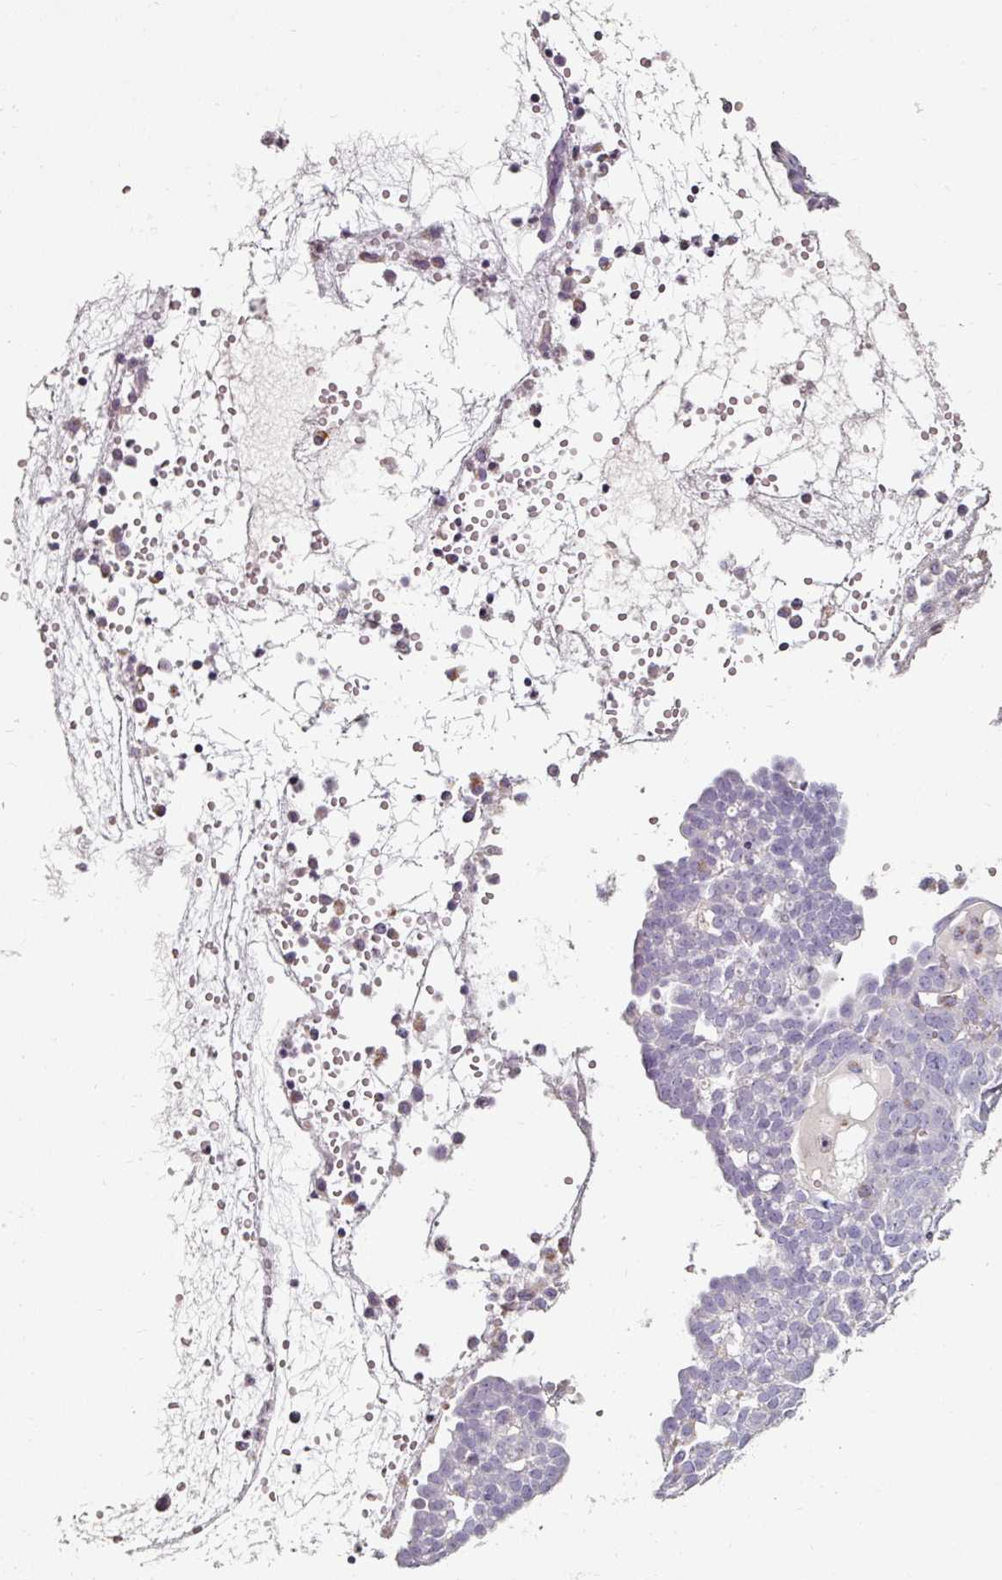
{"staining": {"intensity": "negative", "quantity": "none", "location": "none"}, "tissue": "ovarian cancer", "cell_type": "Tumor cells", "image_type": "cancer", "snomed": [{"axis": "morphology", "description": "Cystadenocarcinoma, serous, NOS"}, {"axis": "topography", "description": "Soft tissue"}, {"axis": "topography", "description": "Ovary"}], "caption": "Immunohistochemistry of human ovarian cancer demonstrates no staining in tumor cells.", "gene": "CAP2", "patient": {"sex": "female", "age": 57}}